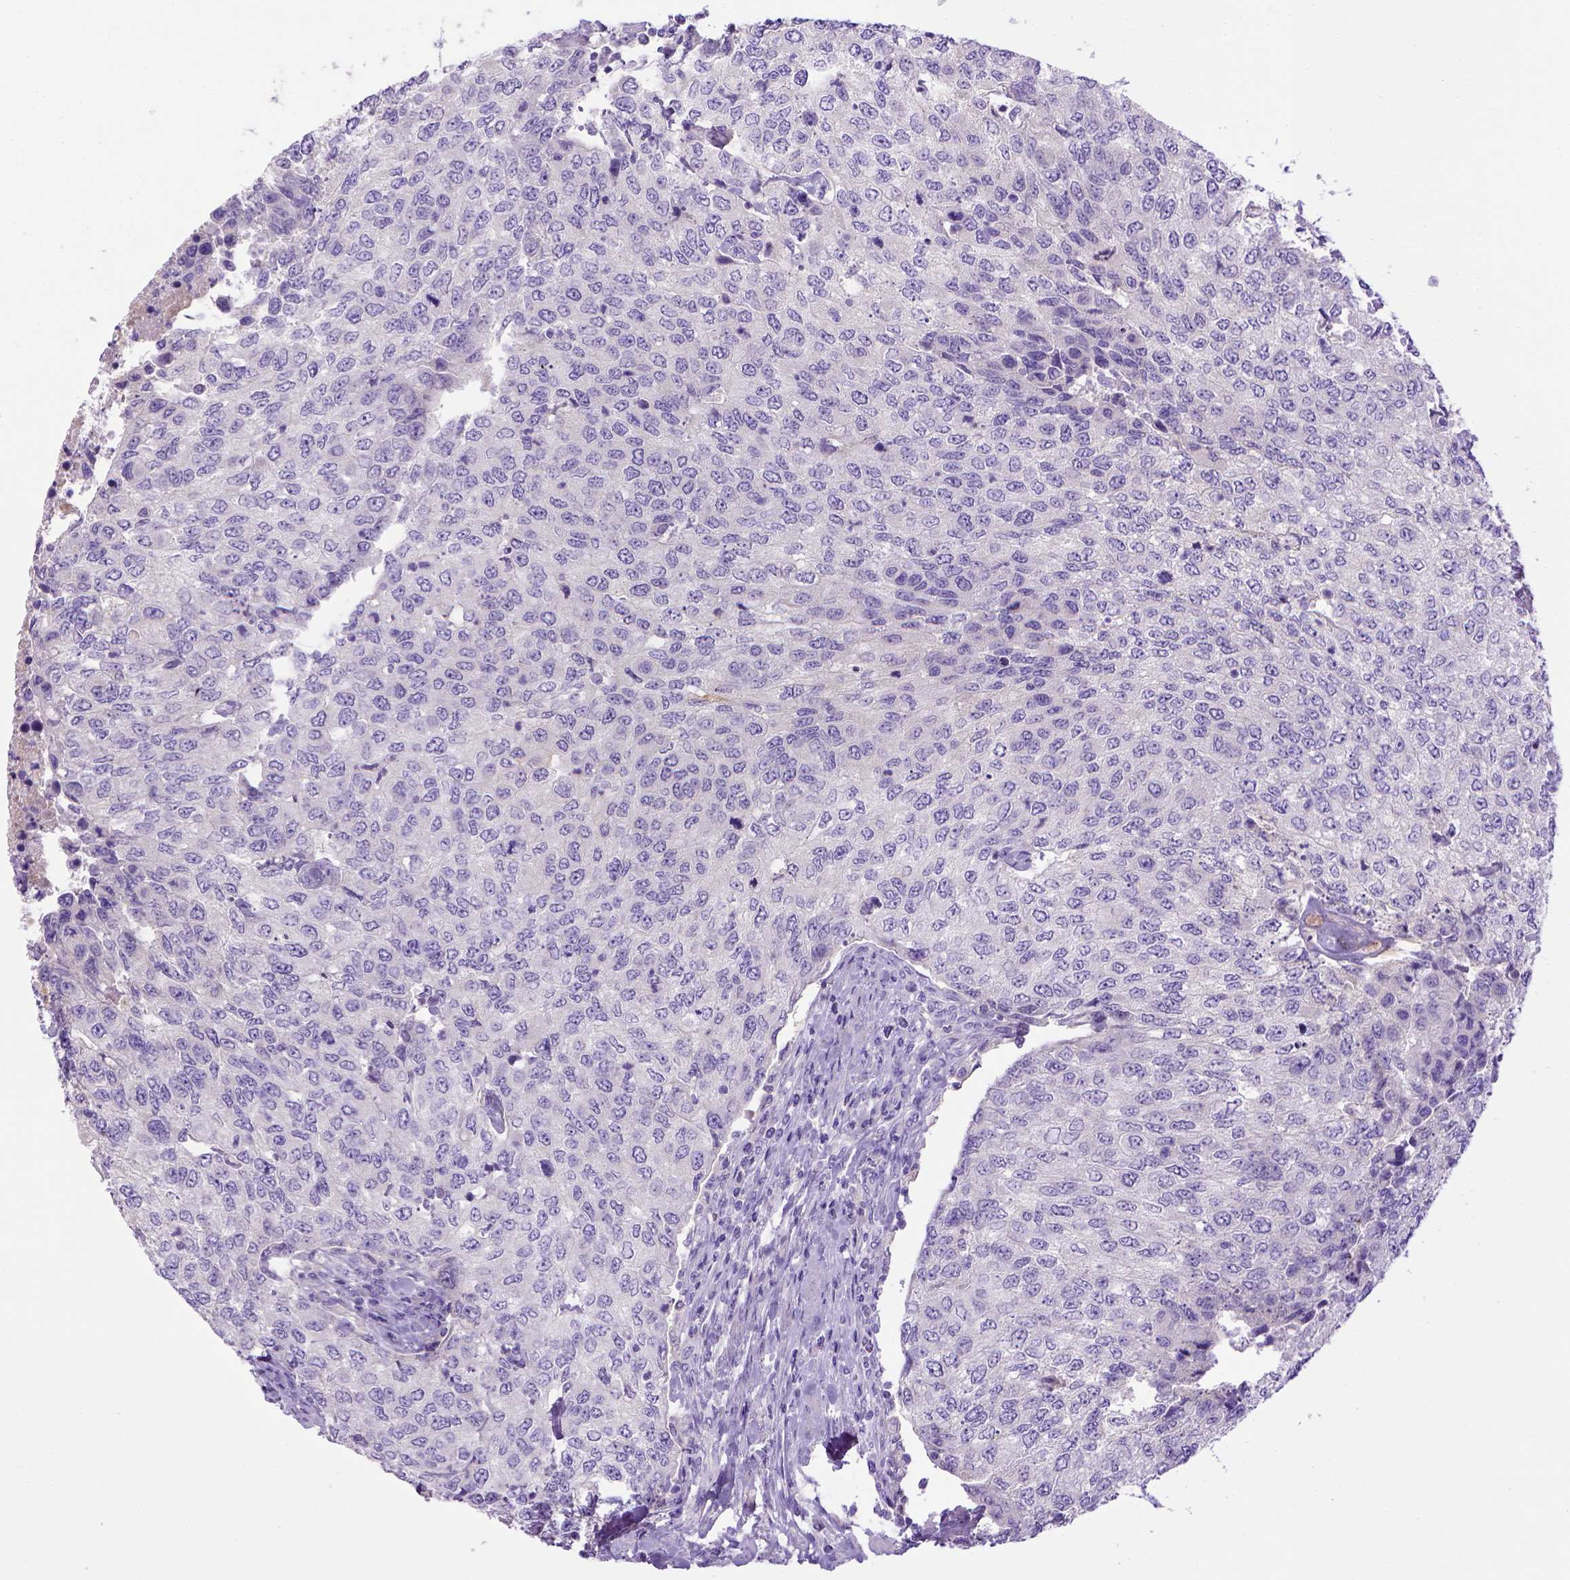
{"staining": {"intensity": "negative", "quantity": "none", "location": "none"}, "tissue": "urothelial cancer", "cell_type": "Tumor cells", "image_type": "cancer", "snomed": [{"axis": "morphology", "description": "Urothelial carcinoma, High grade"}, {"axis": "topography", "description": "Urinary bladder"}], "caption": "Immunohistochemical staining of human urothelial cancer shows no significant staining in tumor cells. (Brightfield microscopy of DAB (3,3'-diaminobenzidine) immunohistochemistry at high magnification).", "gene": "BAAT", "patient": {"sex": "female", "age": 78}}